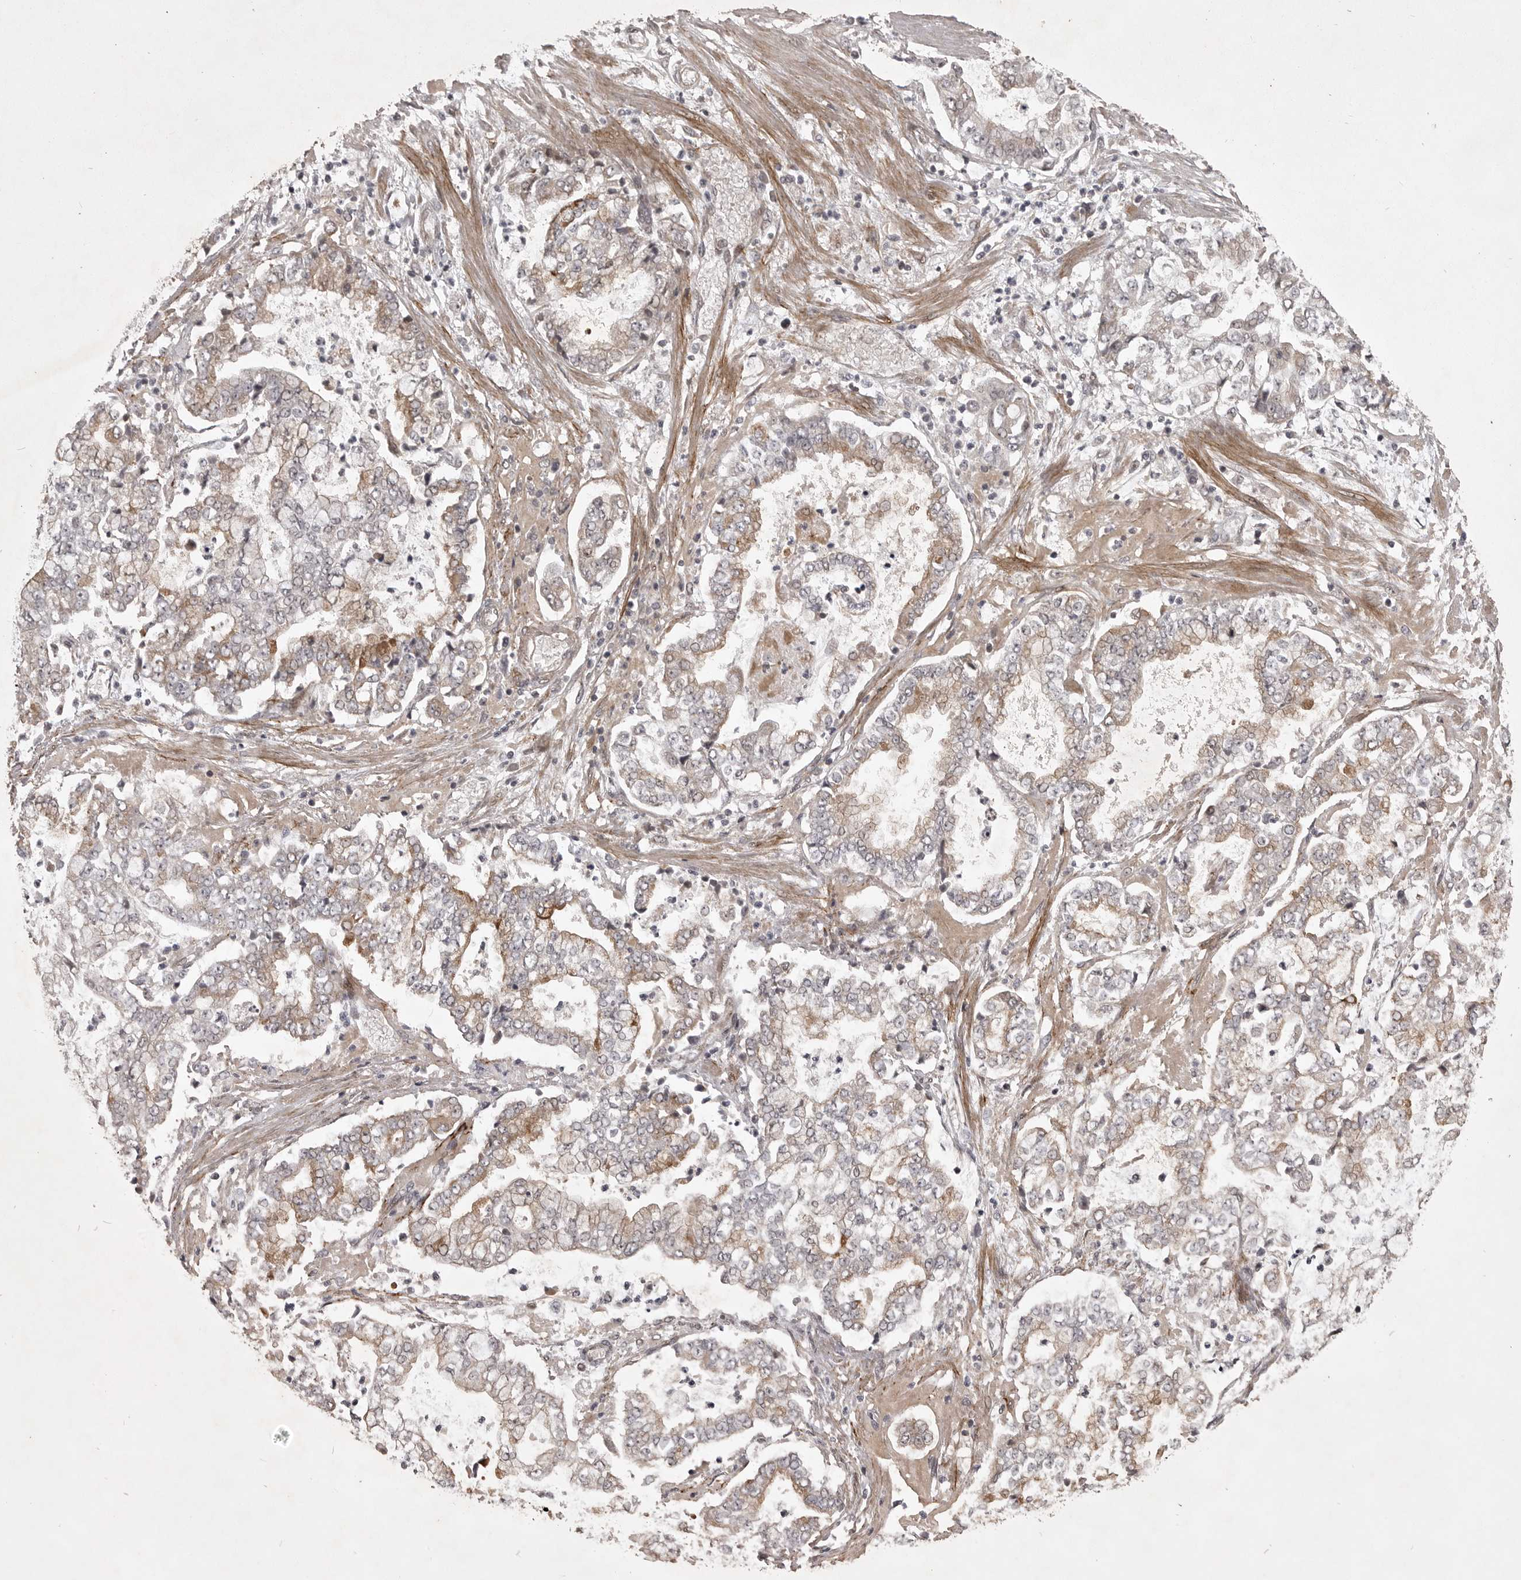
{"staining": {"intensity": "moderate", "quantity": "25%-75%", "location": "cytoplasmic/membranous"}, "tissue": "stomach cancer", "cell_type": "Tumor cells", "image_type": "cancer", "snomed": [{"axis": "morphology", "description": "Adenocarcinoma, NOS"}, {"axis": "topography", "description": "Stomach"}], "caption": "Immunohistochemical staining of human adenocarcinoma (stomach) exhibits moderate cytoplasmic/membranous protein positivity in approximately 25%-75% of tumor cells. (DAB IHC with brightfield microscopy, high magnification).", "gene": "SNX16", "patient": {"sex": "male", "age": 76}}